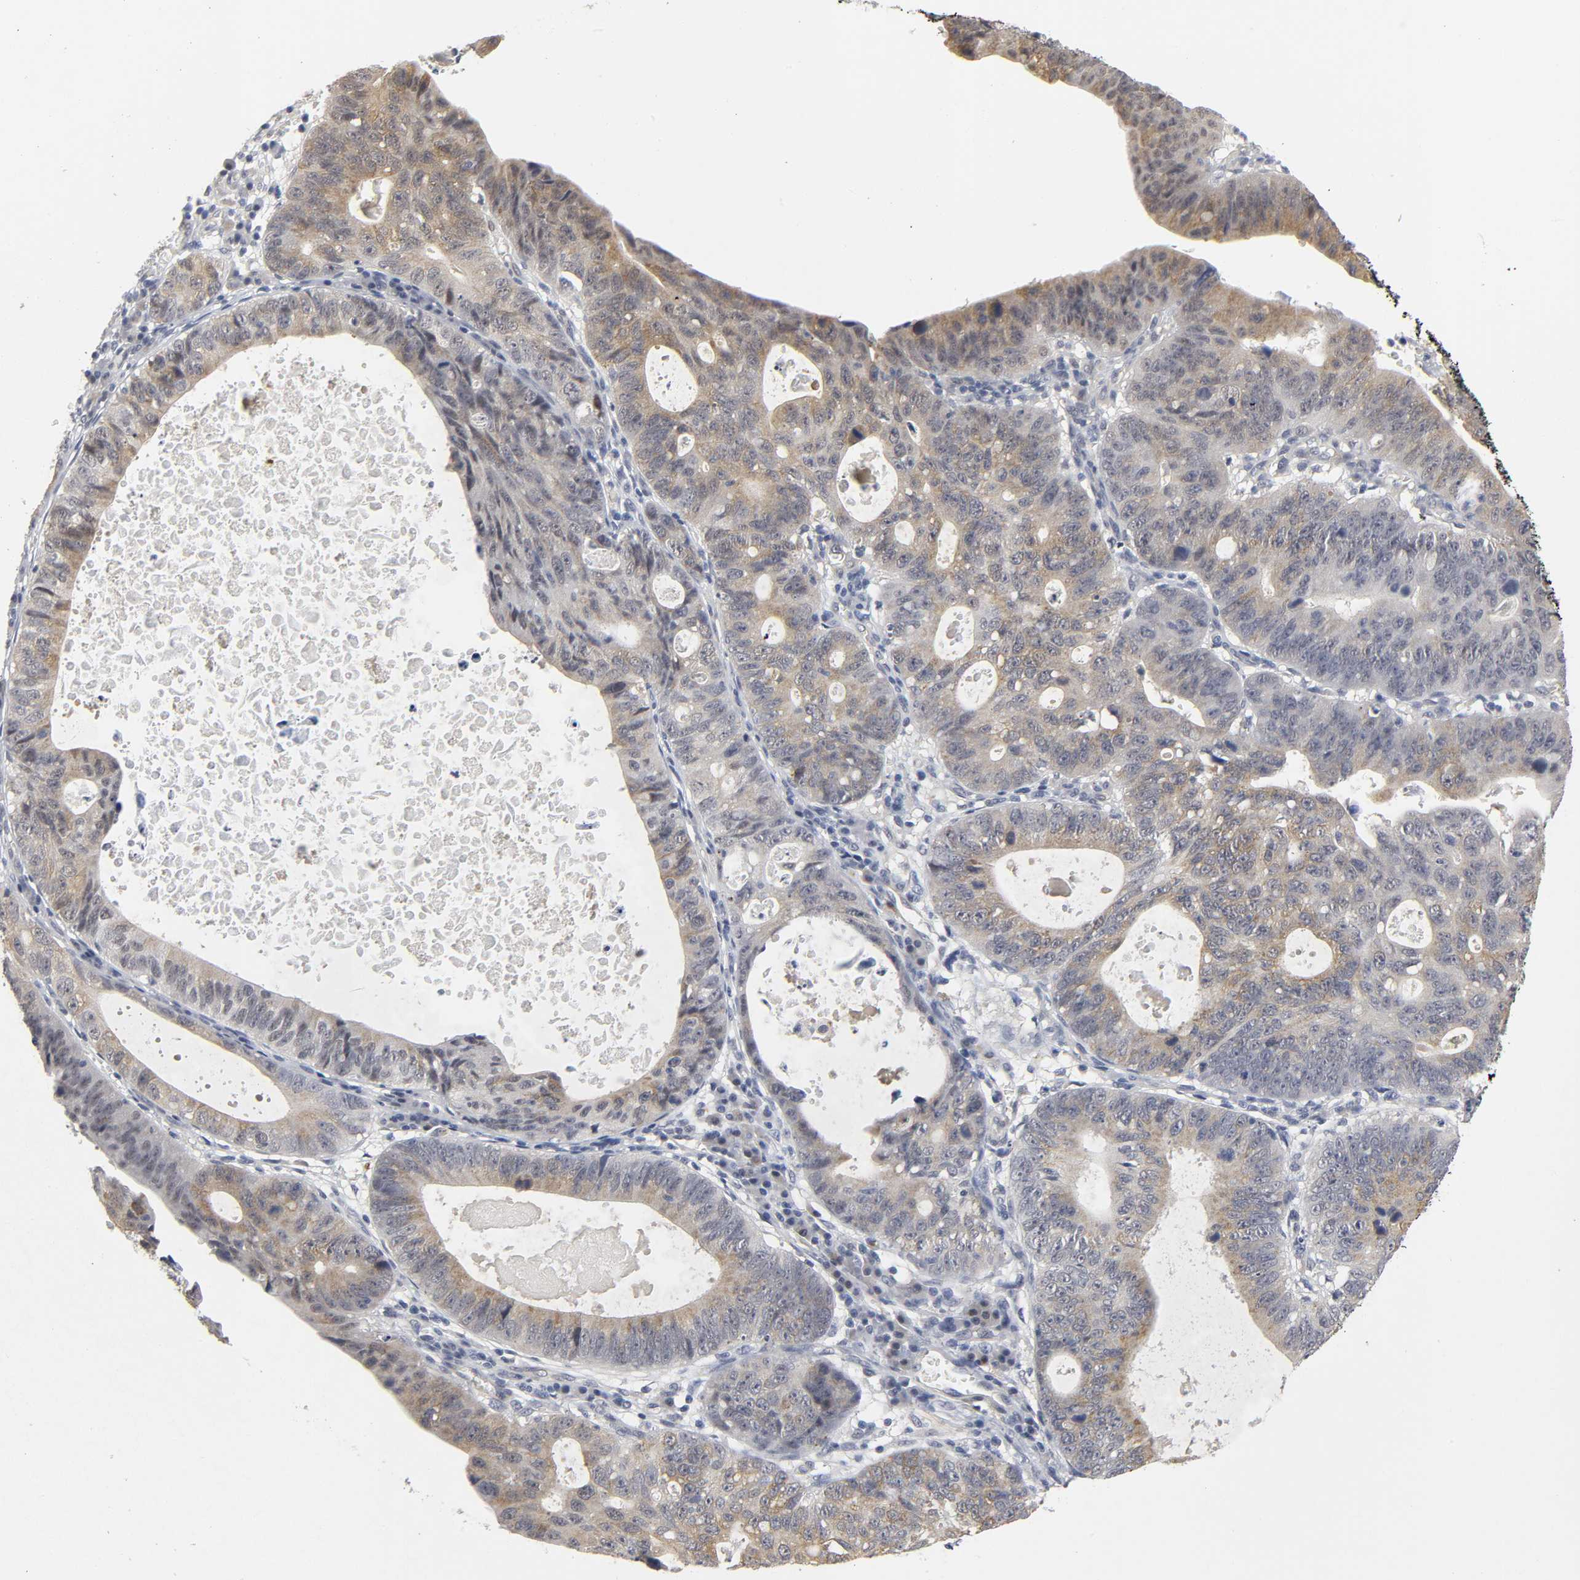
{"staining": {"intensity": "weak", "quantity": ">75%", "location": "cytoplasmic/membranous"}, "tissue": "stomach cancer", "cell_type": "Tumor cells", "image_type": "cancer", "snomed": [{"axis": "morphology", "description": "Adenocarcinoma, NOS"}, {"axis": "topography", "description": "Stomach"}], "caption": "This is an image of immunohistochemistry staining of stomach cancer, which shows weak expression in the cytoplasmic/membranous of tumor cells.", "gene": "PDLIM3", "patient": {"sex": "male", "age": 59}}